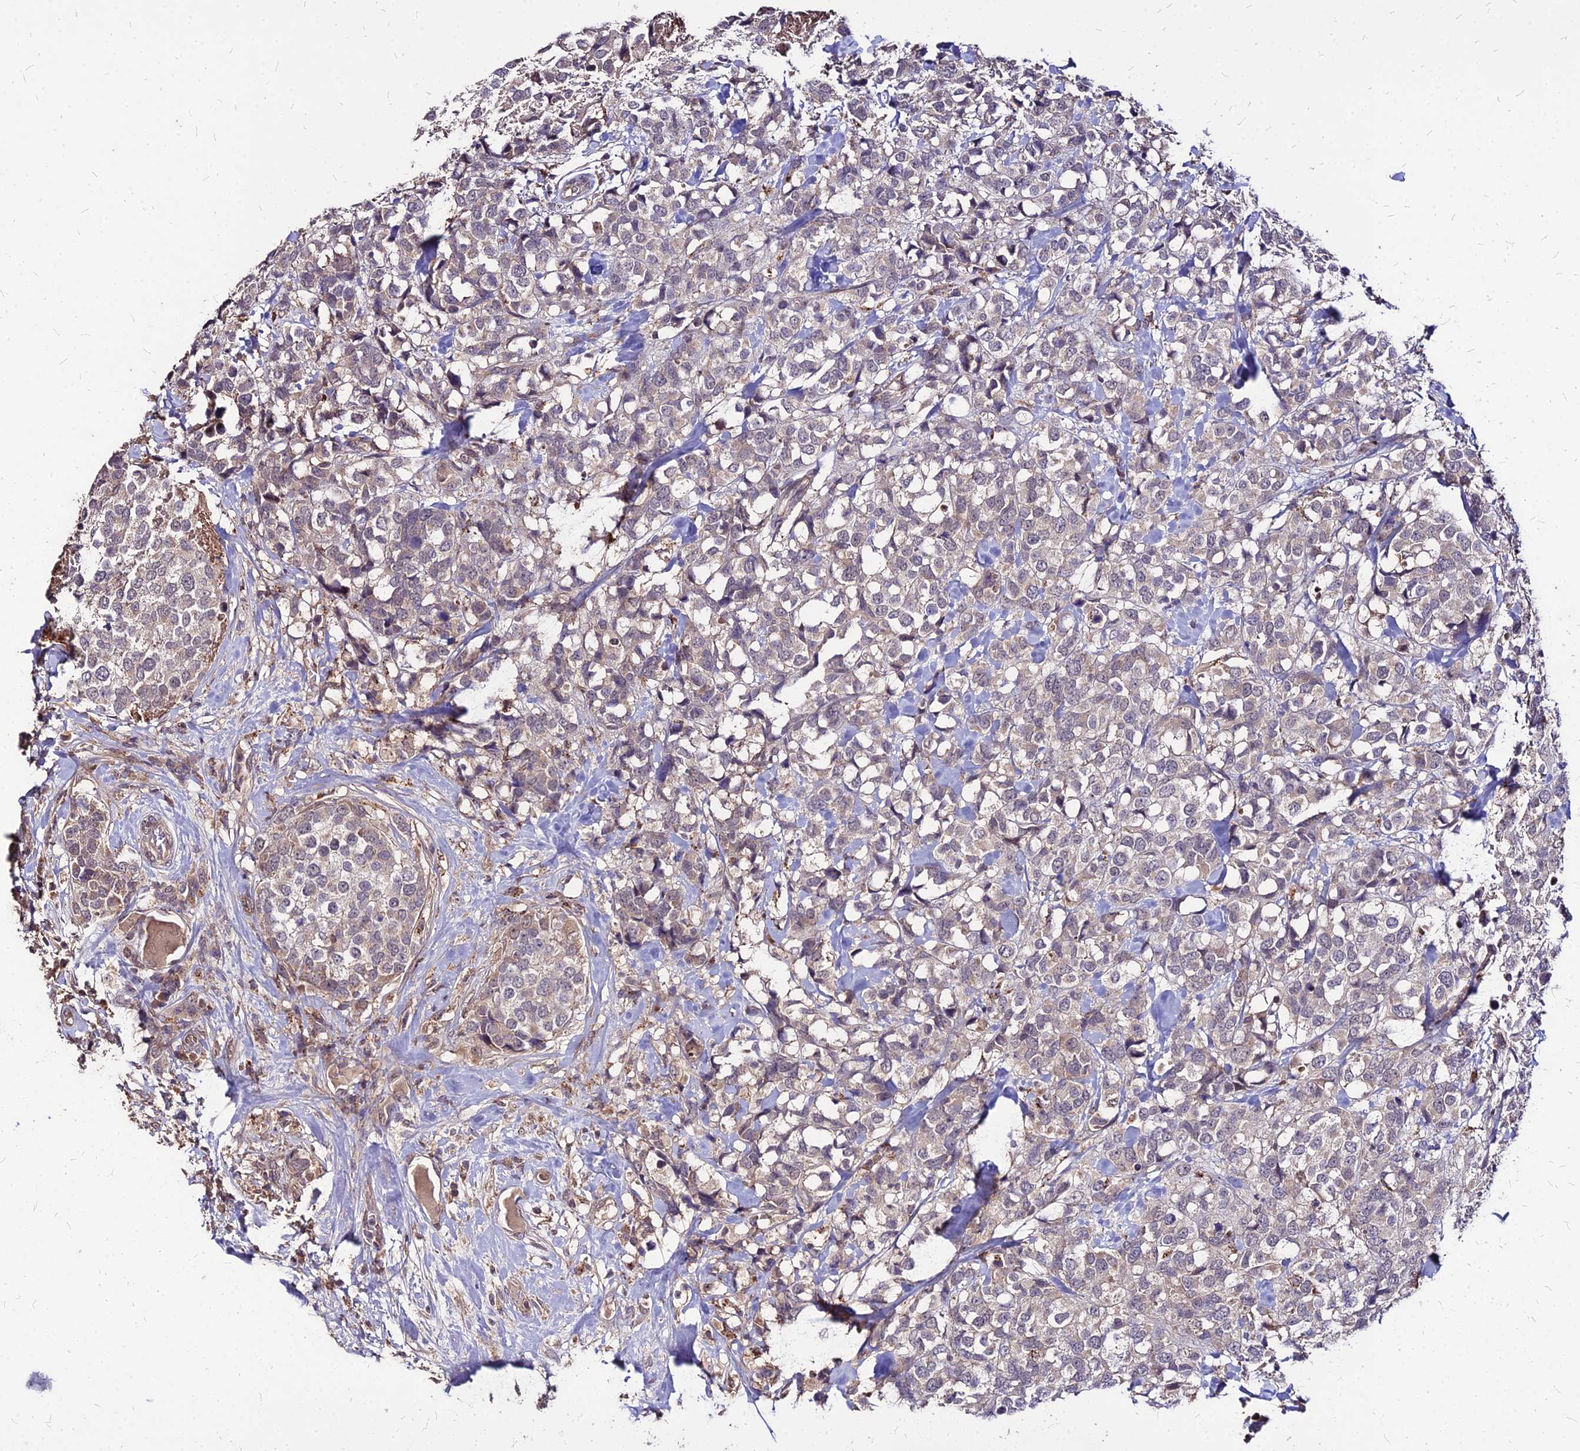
{"staining": {"intensity": "weak", "quantity": "<25%", "location": "cytoplasmic/membranous"}, "tissue": "breast cancer", "cell_type": "Tumor cells", "image_type": "cancer", "snomed": [{"axis": "morphology", "description": "Lobular carcinoma"}, {"axis": "topography", "description": "Breast"}], "caption": "Breast lobular carcinoma was stained to show a protein in brown. There is no significant expression in tumor cells. Nuclei are stained in blue.", "gene": "APBA3", "patient": {"sex": "female", "age": 59}}